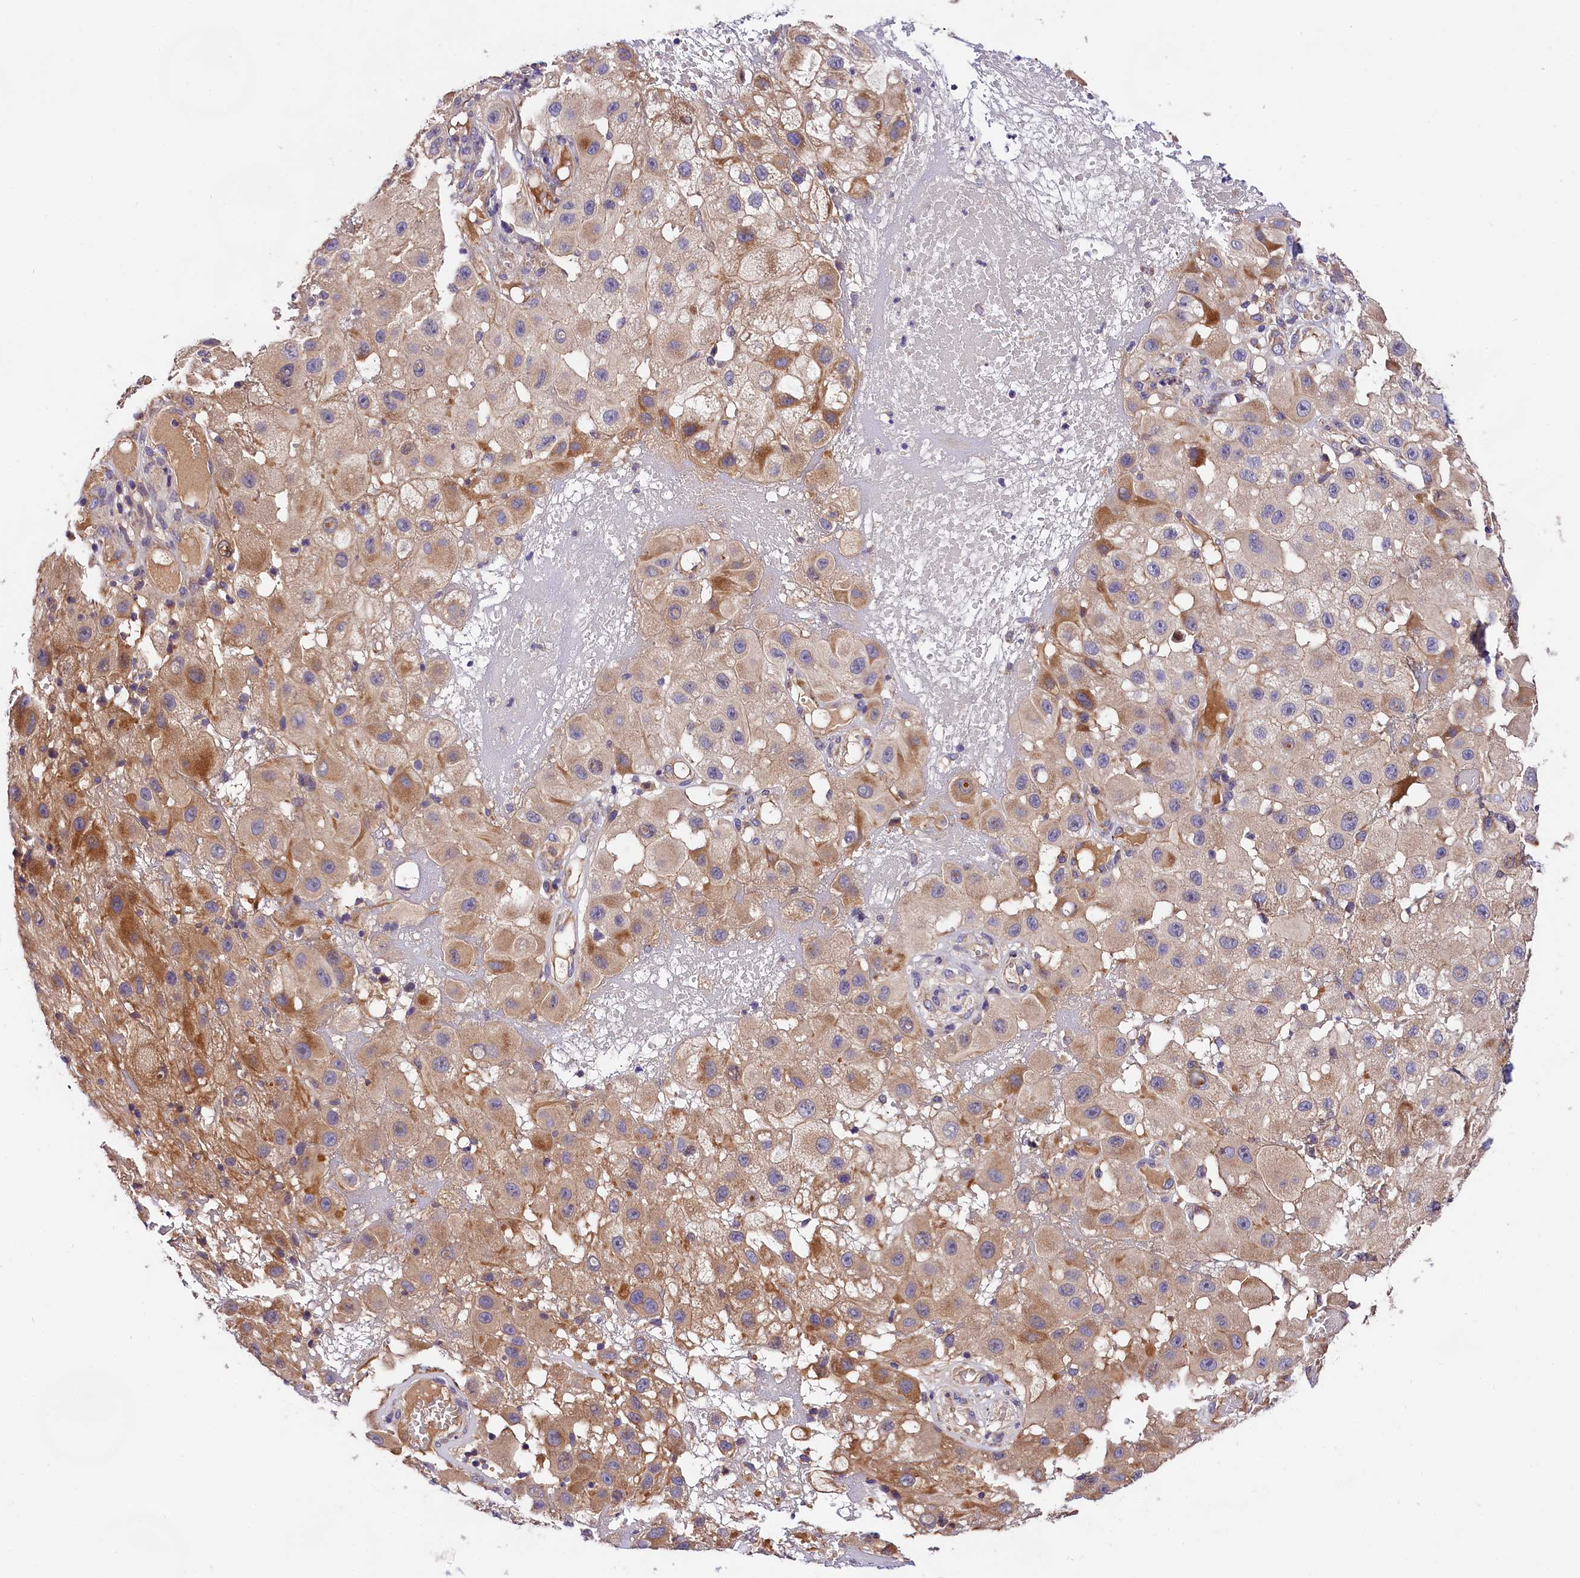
{"staining": {"intensity": "moderate", "quantity": "<25%", "location": "cytoplasmic/membranous"}, "tissue": "melanoma", "cell_type": "Tumor cells", "image_type": "cancer", "snomed": [{"axis": "morphology", "description": "Malignant melanoma, NOS"}, {"axis": "topography", "description": "Skin"}], "caption": "A brown stain highlights moderate cytoplasmic/membranous staining of a protein in human melanoma tumor cells. The protein is stained brown, and the nuclei are stained in blue (DAB (3,3'-diaminobenzidine) IHC with brightfield microscopy, high magnification).", "gene": "SPG11", "patient": {"sex": "female", "age": 81}}